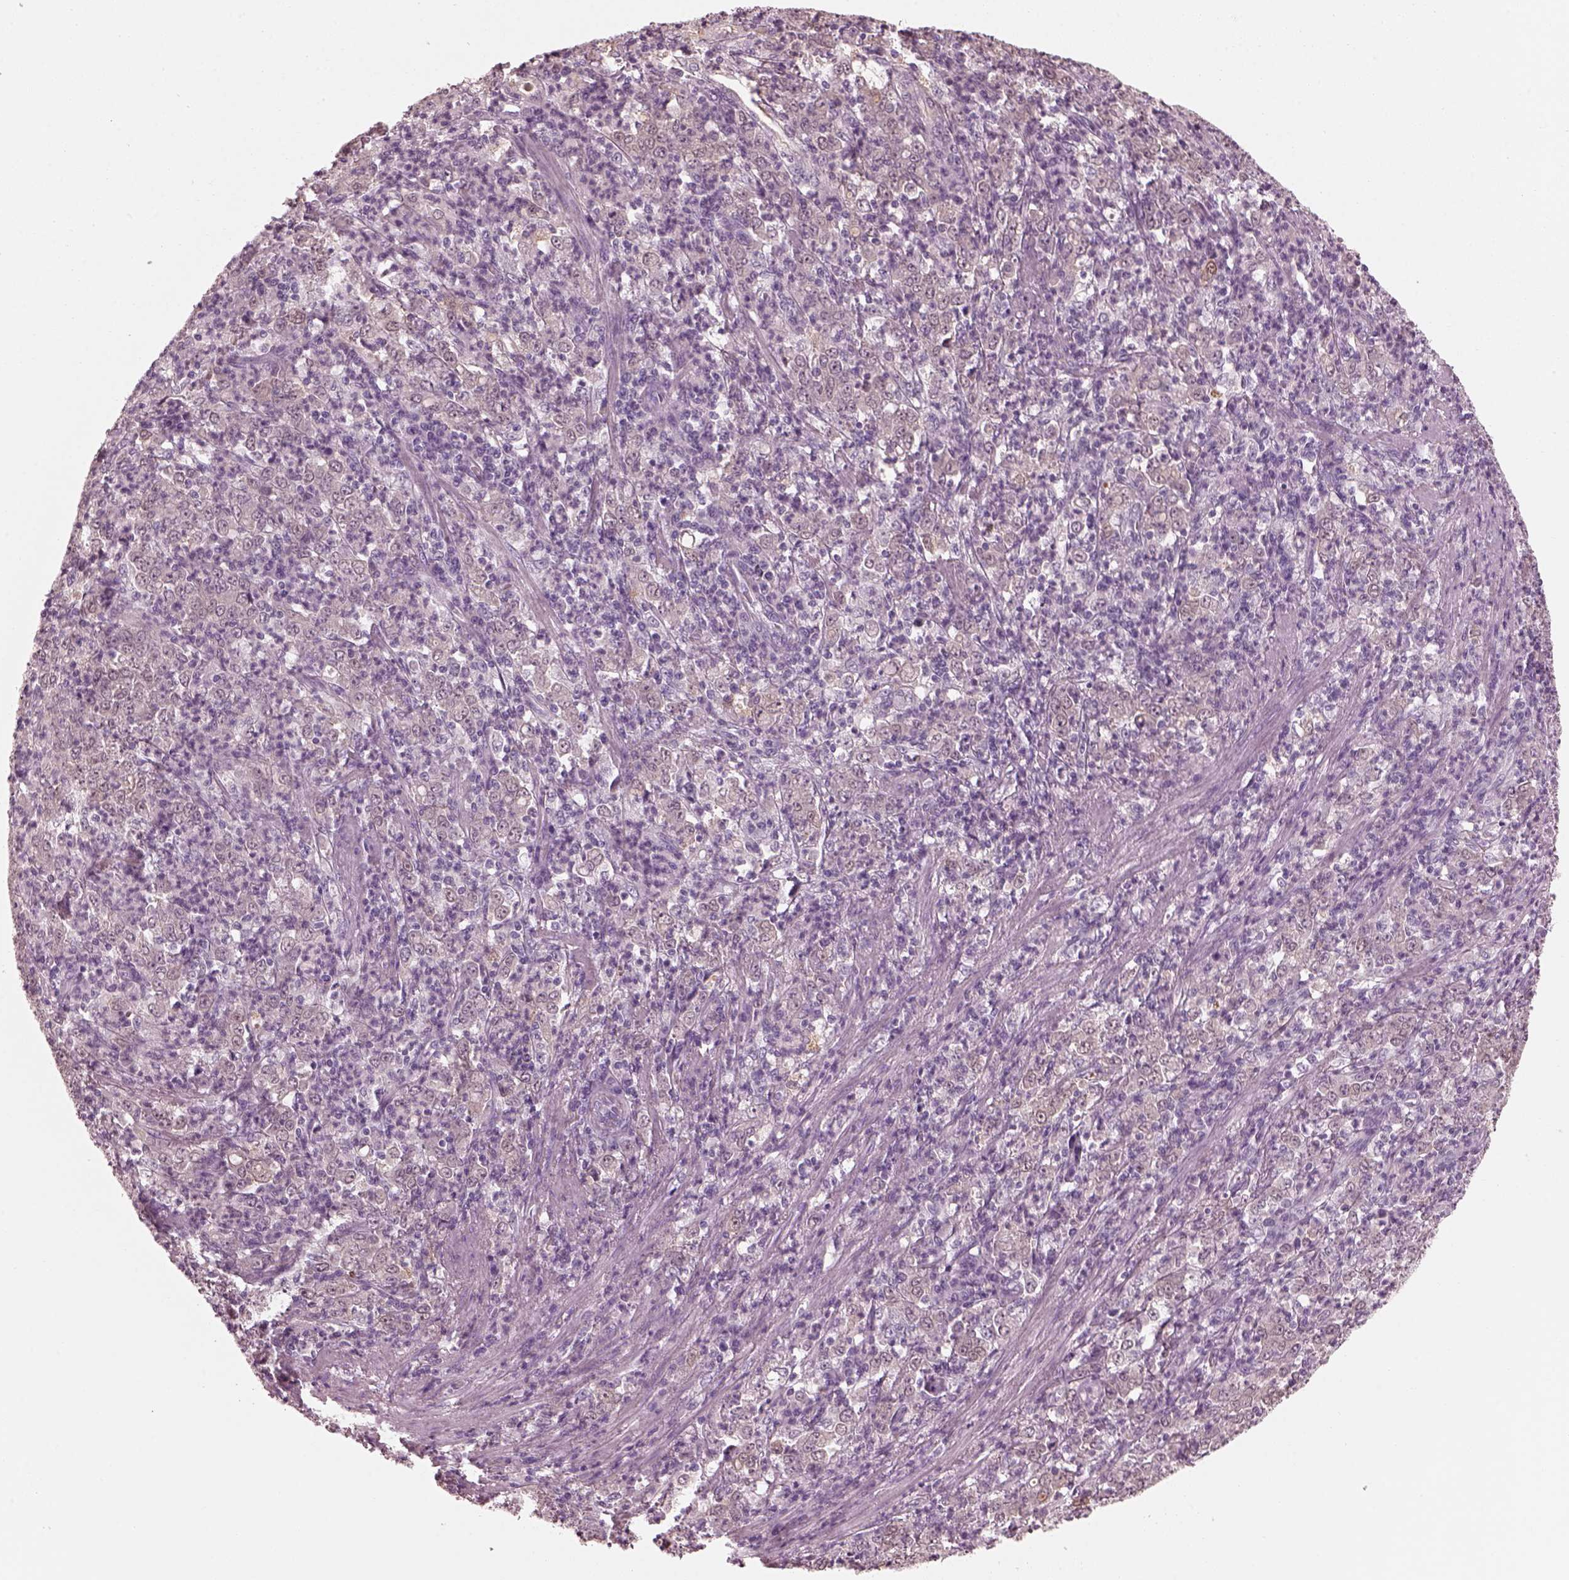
{"staining": {"intensity": "negative", "quantity": "none", "location": "none"}, "tissue": "stomach cancer", "cell_type": "Tumor cells", "image_type": "cancer", "snomed": [{"axis": "morphology", "description": "Adenocarcinoma, NOS"}, {"axis": "topography", "description": "Stomach, lower"}], "caption": "Histopathology image shows no significant protein staining in tumor cells of stomach cancer (adenocarcinoma).", "gene": "C2orf81", "patient": {"sex": "female", "age": 71}}